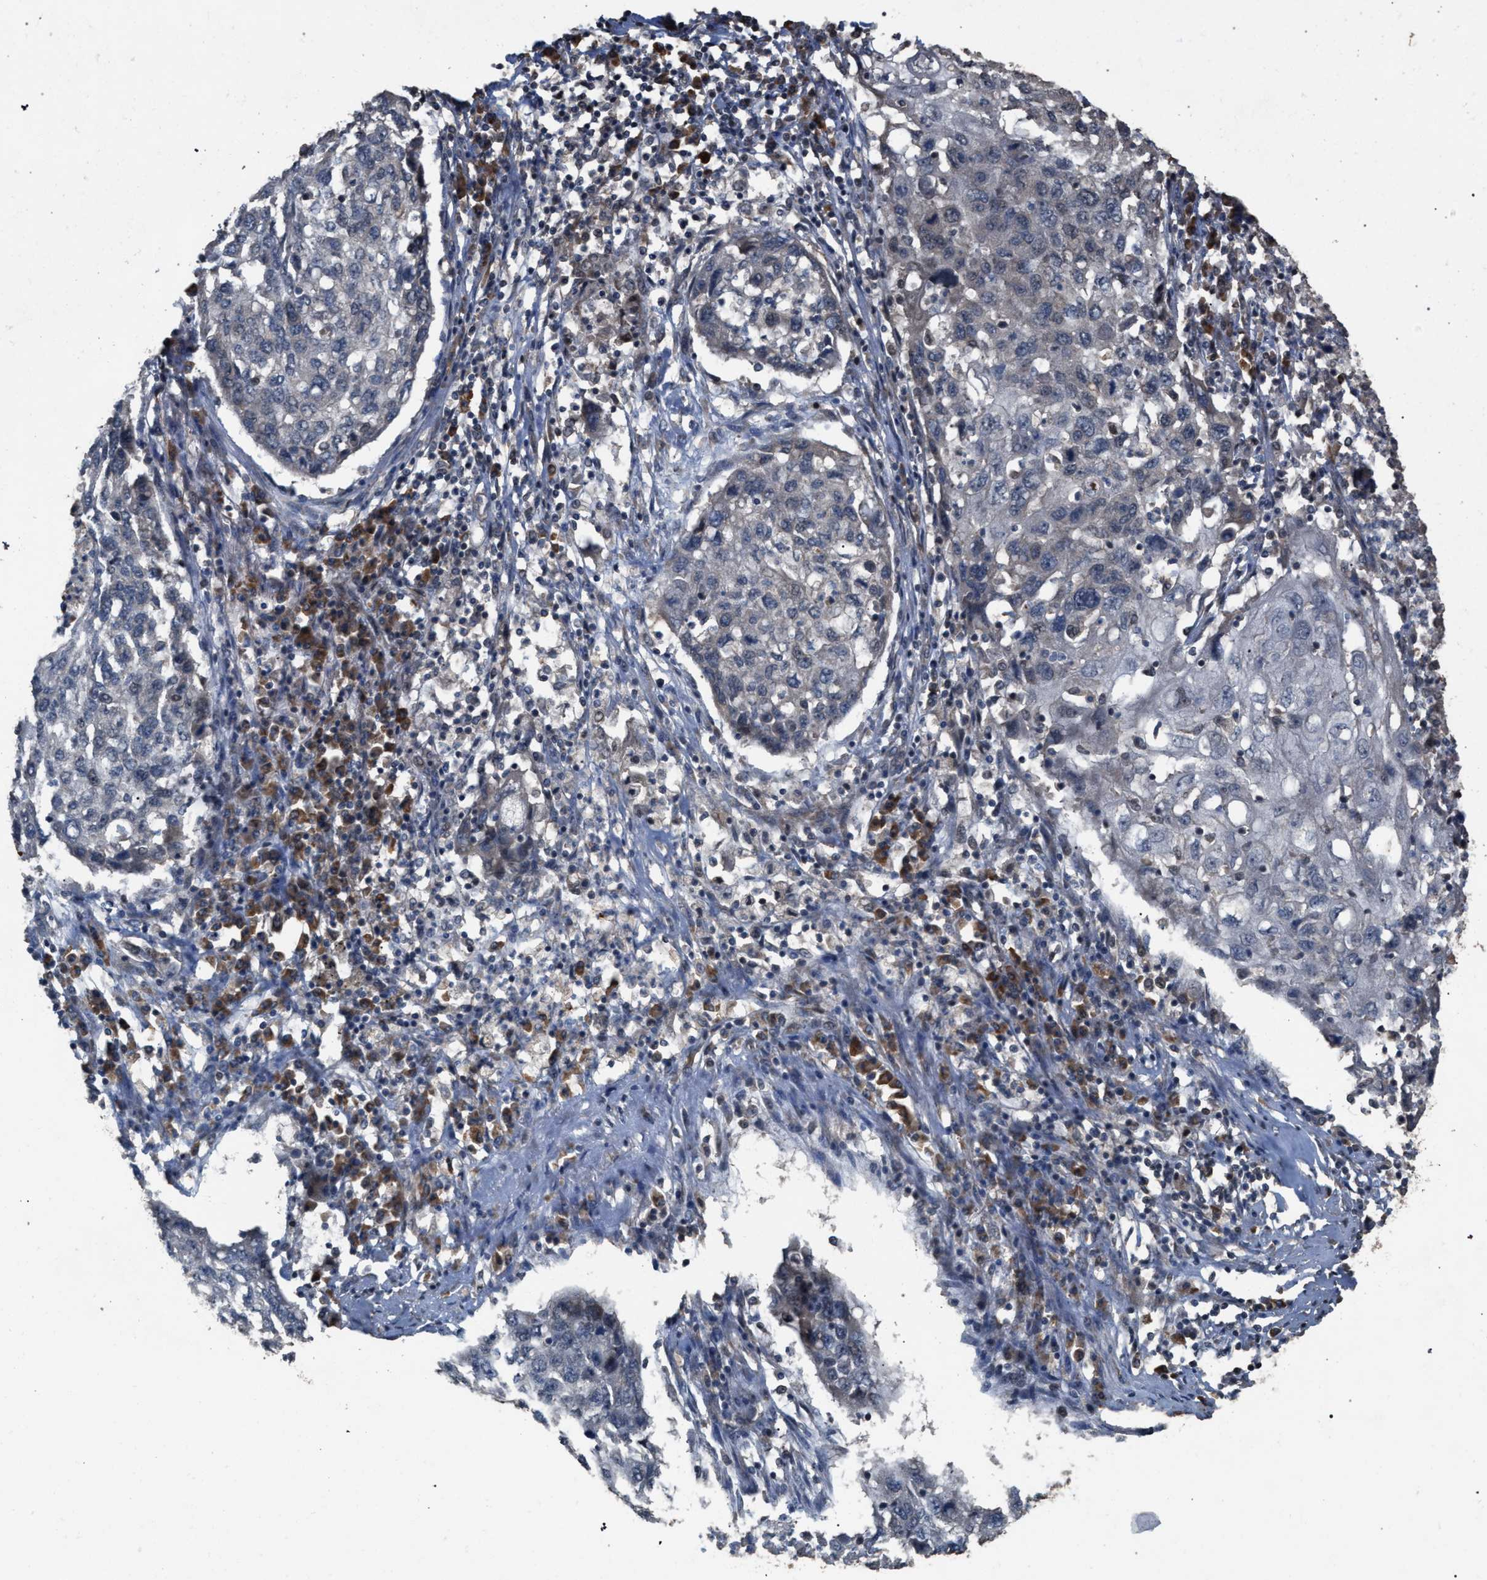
{"staining": {"intensity": "negative", "quantity": "none", "location": "none"}, "tissue": "lung cancer", "cell_type": "Tumor cells", "image_type": "cancer", "snomed": [{"axis": "morphology", "description": "Squamous cell carcinoma, NOS"}, {"axis": "topography", "description": "Lung"}], "caption": "Immunohistochemical staining of human lung cancer demonstrates no significant staining in tumor cells.", "gene": "NAA35", "patient": {"sex": "female", "age": 63}}